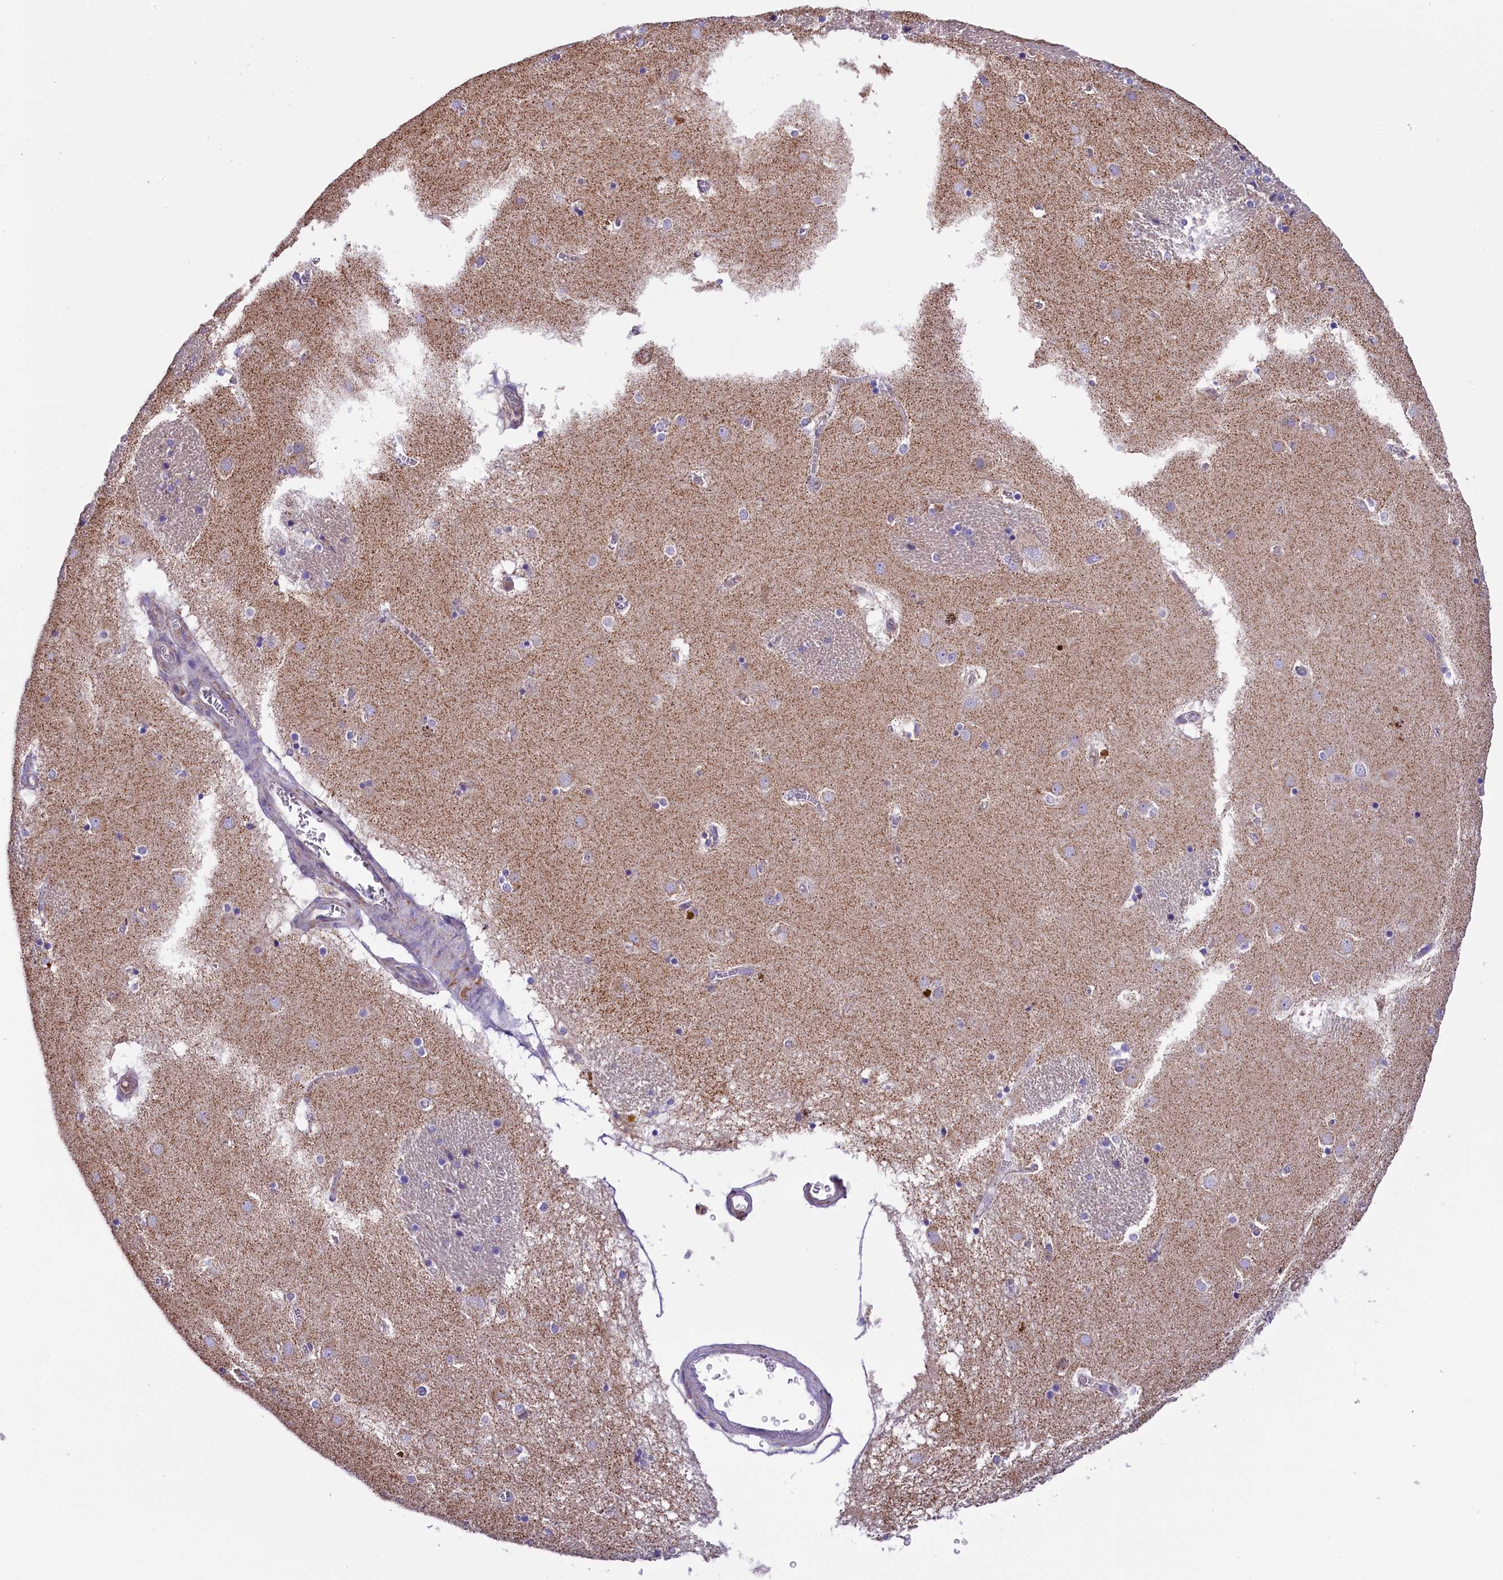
{"staining": {"intensity": "negative", "quantity": "none", "location": "none"}, "tissue": "caudate", "cell_type": "Glial cells", "image_type": "normal", "snomed": [{"axis": "morphology", "description": "Normal tissue, NOS"}, {"axis": "topography", "description": "Lateral ventricle wall"}], "caption": "Normal caudate was stained to show a protein in brown. There is no significant staining in glial cells. The staining was performed using DAB to visualize the protein expression in brown, while the nuclei were stained in blue with hematoxylin (Magnification: 20x).", "gene": "DNAJB9", "patient": {"sex": "male", "age": 70}}